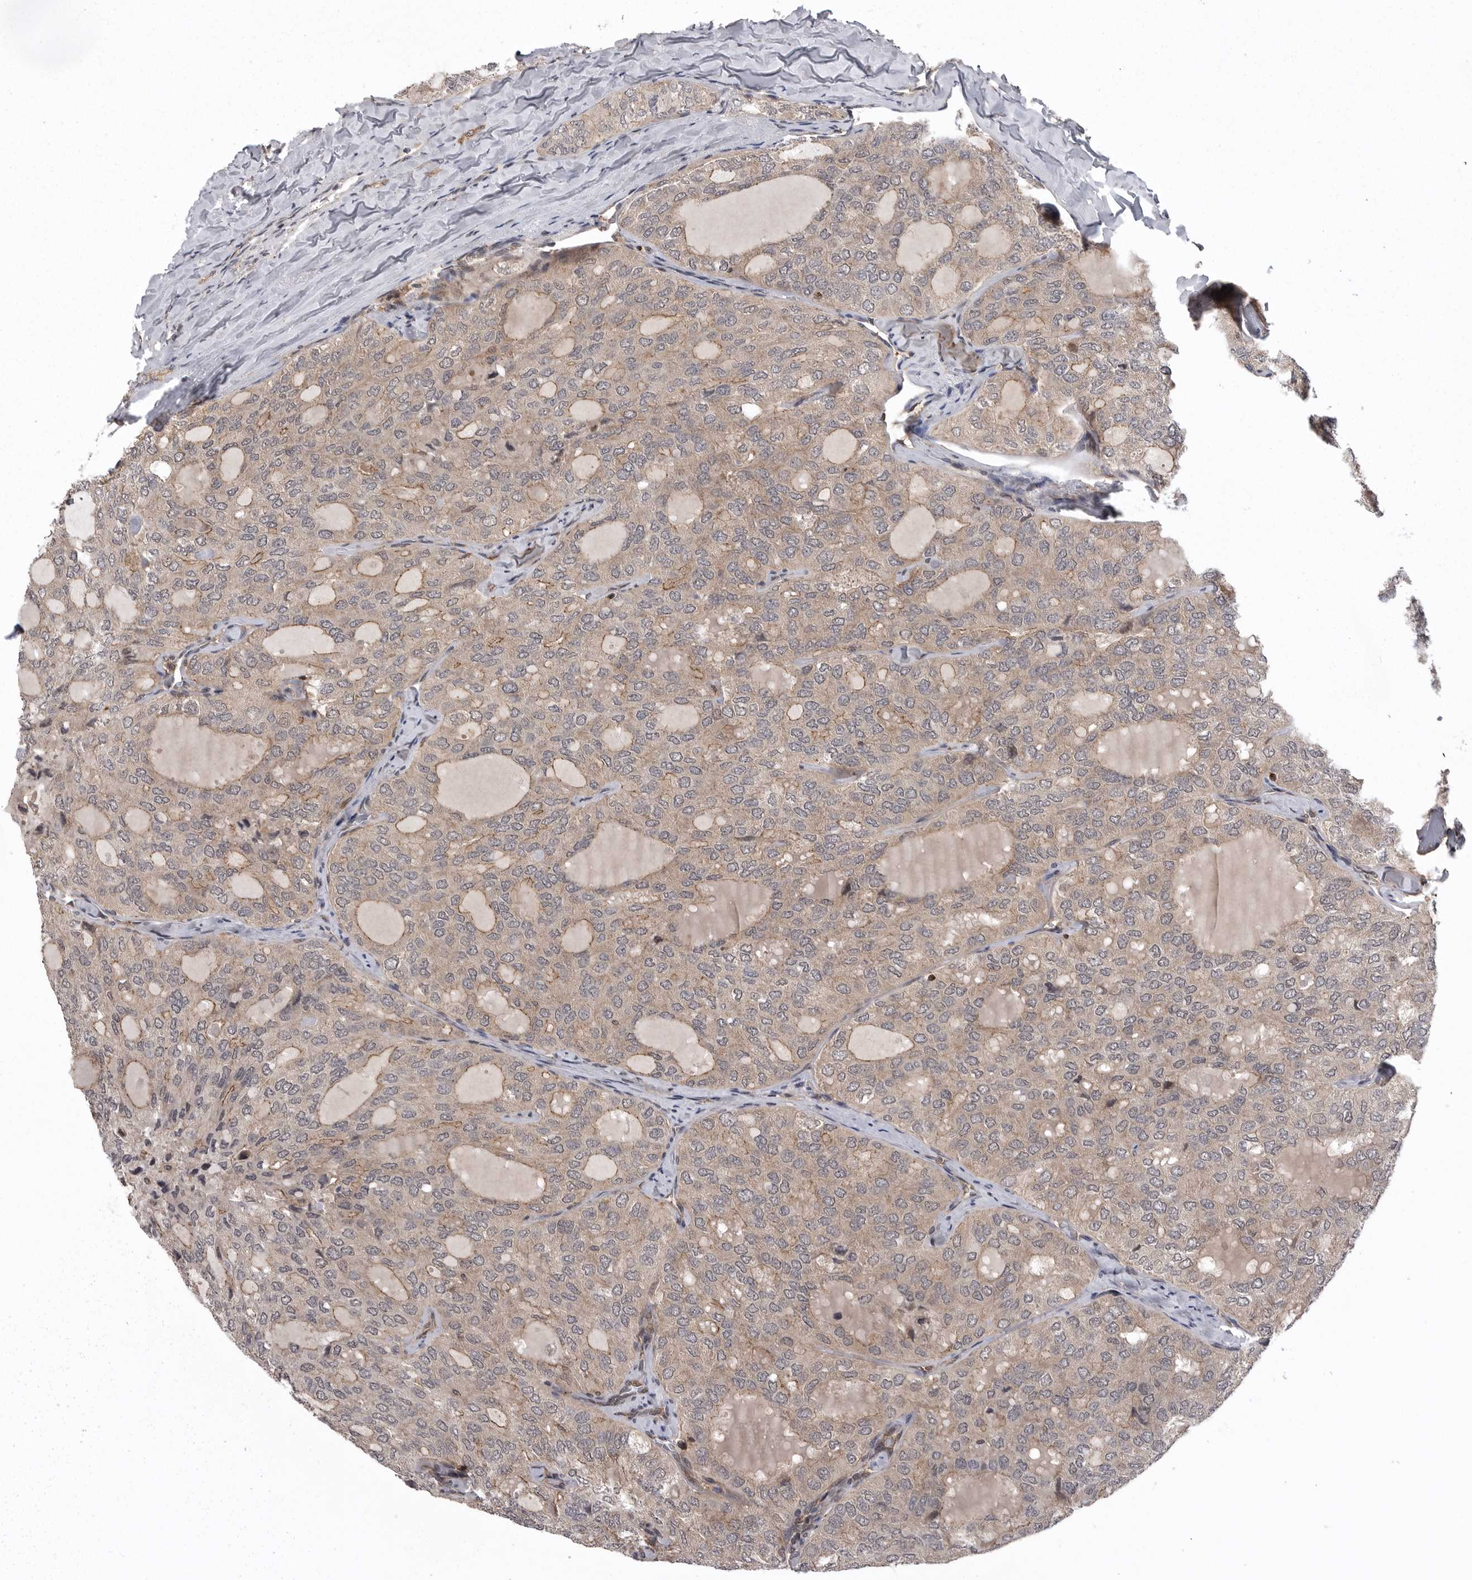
{"staining": {"intensity": "weak", "quantity": ">75%", "location": "cytoplasmic/membranous"}, "tissue": "thyroid cancer", "cell_type": "Tumor cells", "image_type": "cancer", "snomed": [{"axis": "morphology", "description": "Follicular adenoma carcinoma, NOS"}, {"axis": "topography", "description": "Thyroid gland"}], "caption": "Human thyroid cancer stained with a protein marker reveals weak staining in tumor cells.", "gene": "AOAH", "patient": {"sex": "male", "age": 75}}